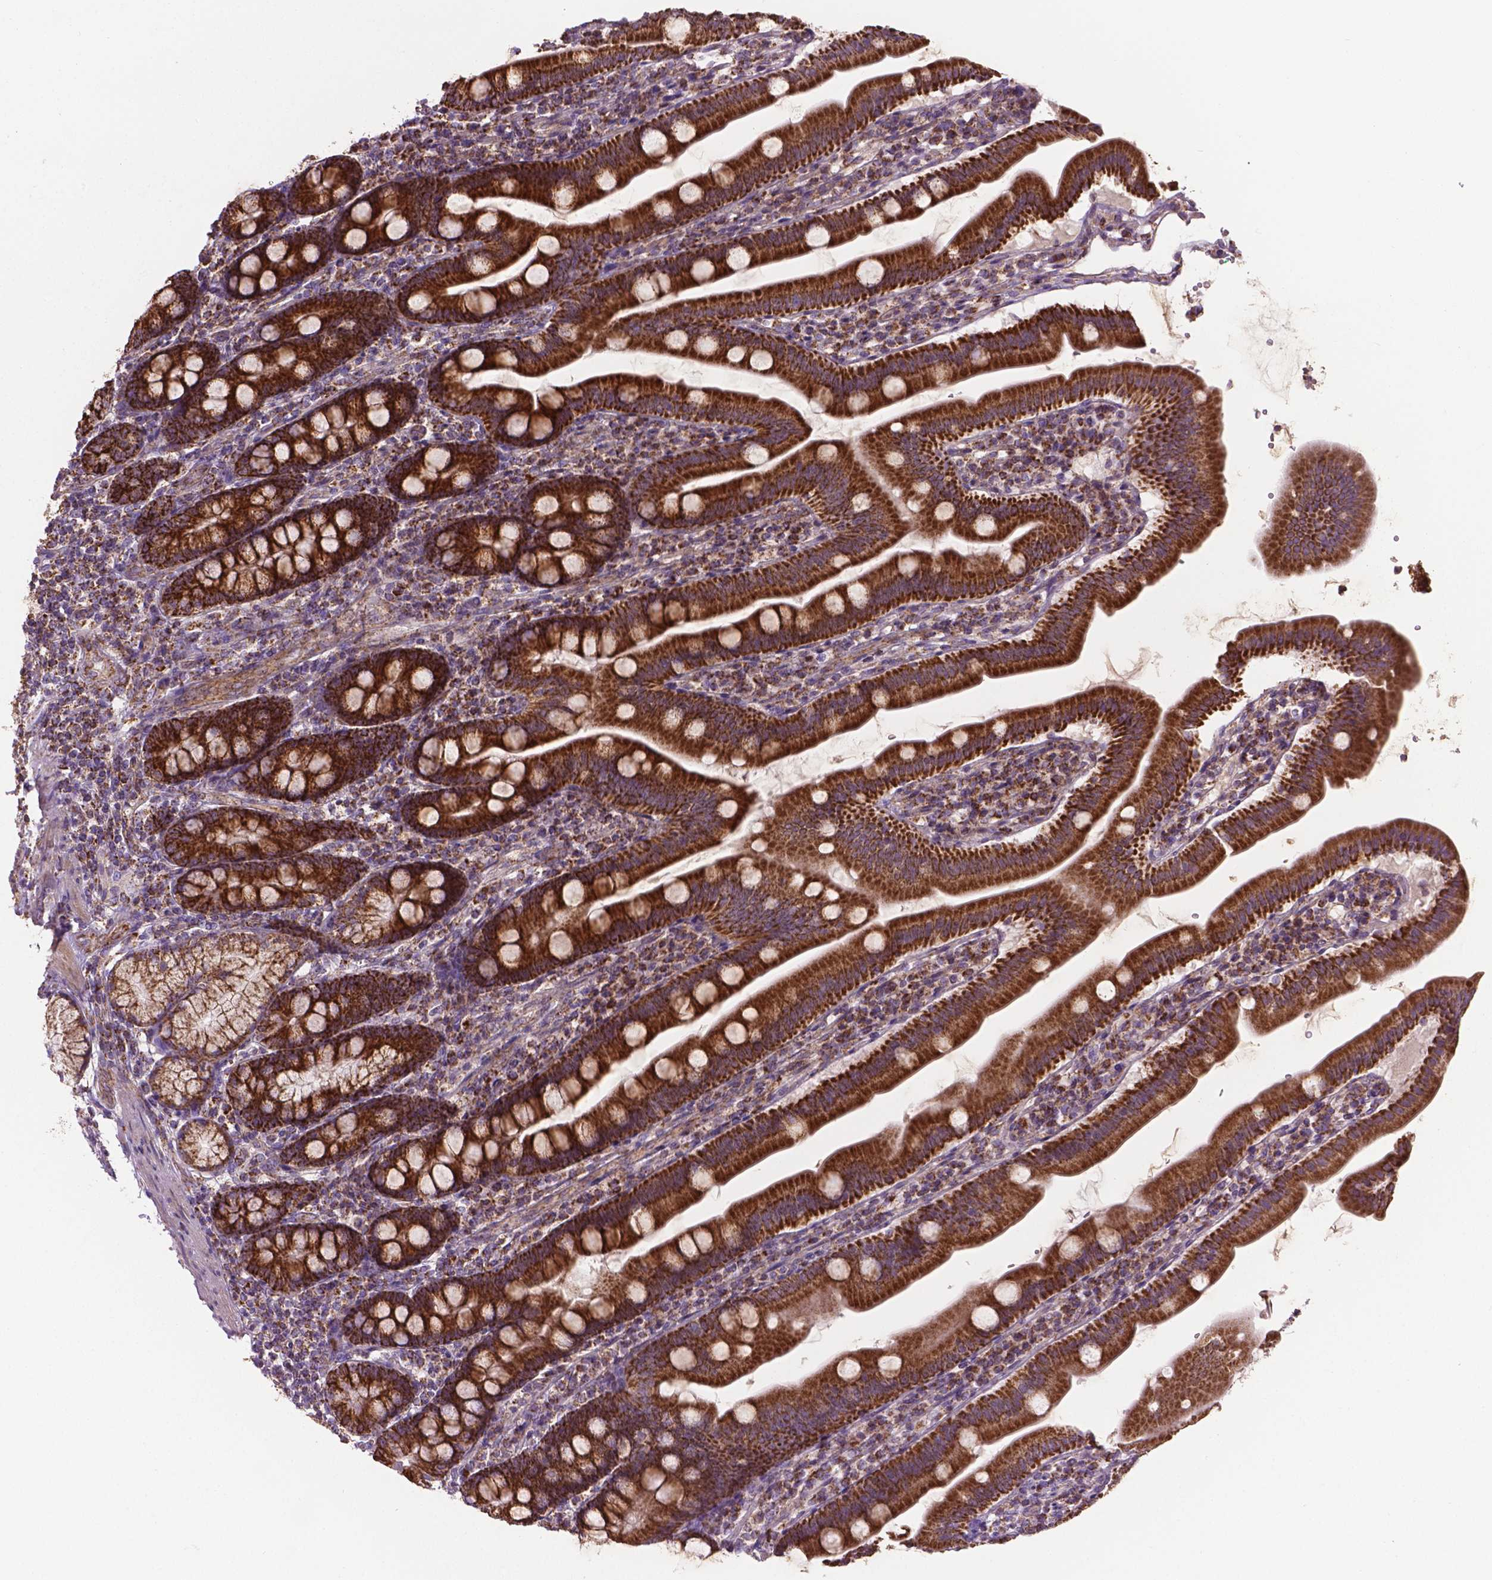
{"staining": {"intensity": "strong", "quantity": ">75%", "location": "cytoplasmic/membranous"}, "tissue": "duodenum", "cell_type": "Glandular cells", "image_type": "normal", "snomed": [{"axis": "morphology", "description": "Normal tissue, NOS"}, {"axis": "topography", "description": "Duodenum"}], "caption": "A photomicrograph of duodenum stained for a protein demonstrates strong cytoplasmic/membranous brown staining in glandular cells.", "gene": "PIBF1", "patient": {"sex": "female", "age": 67}}